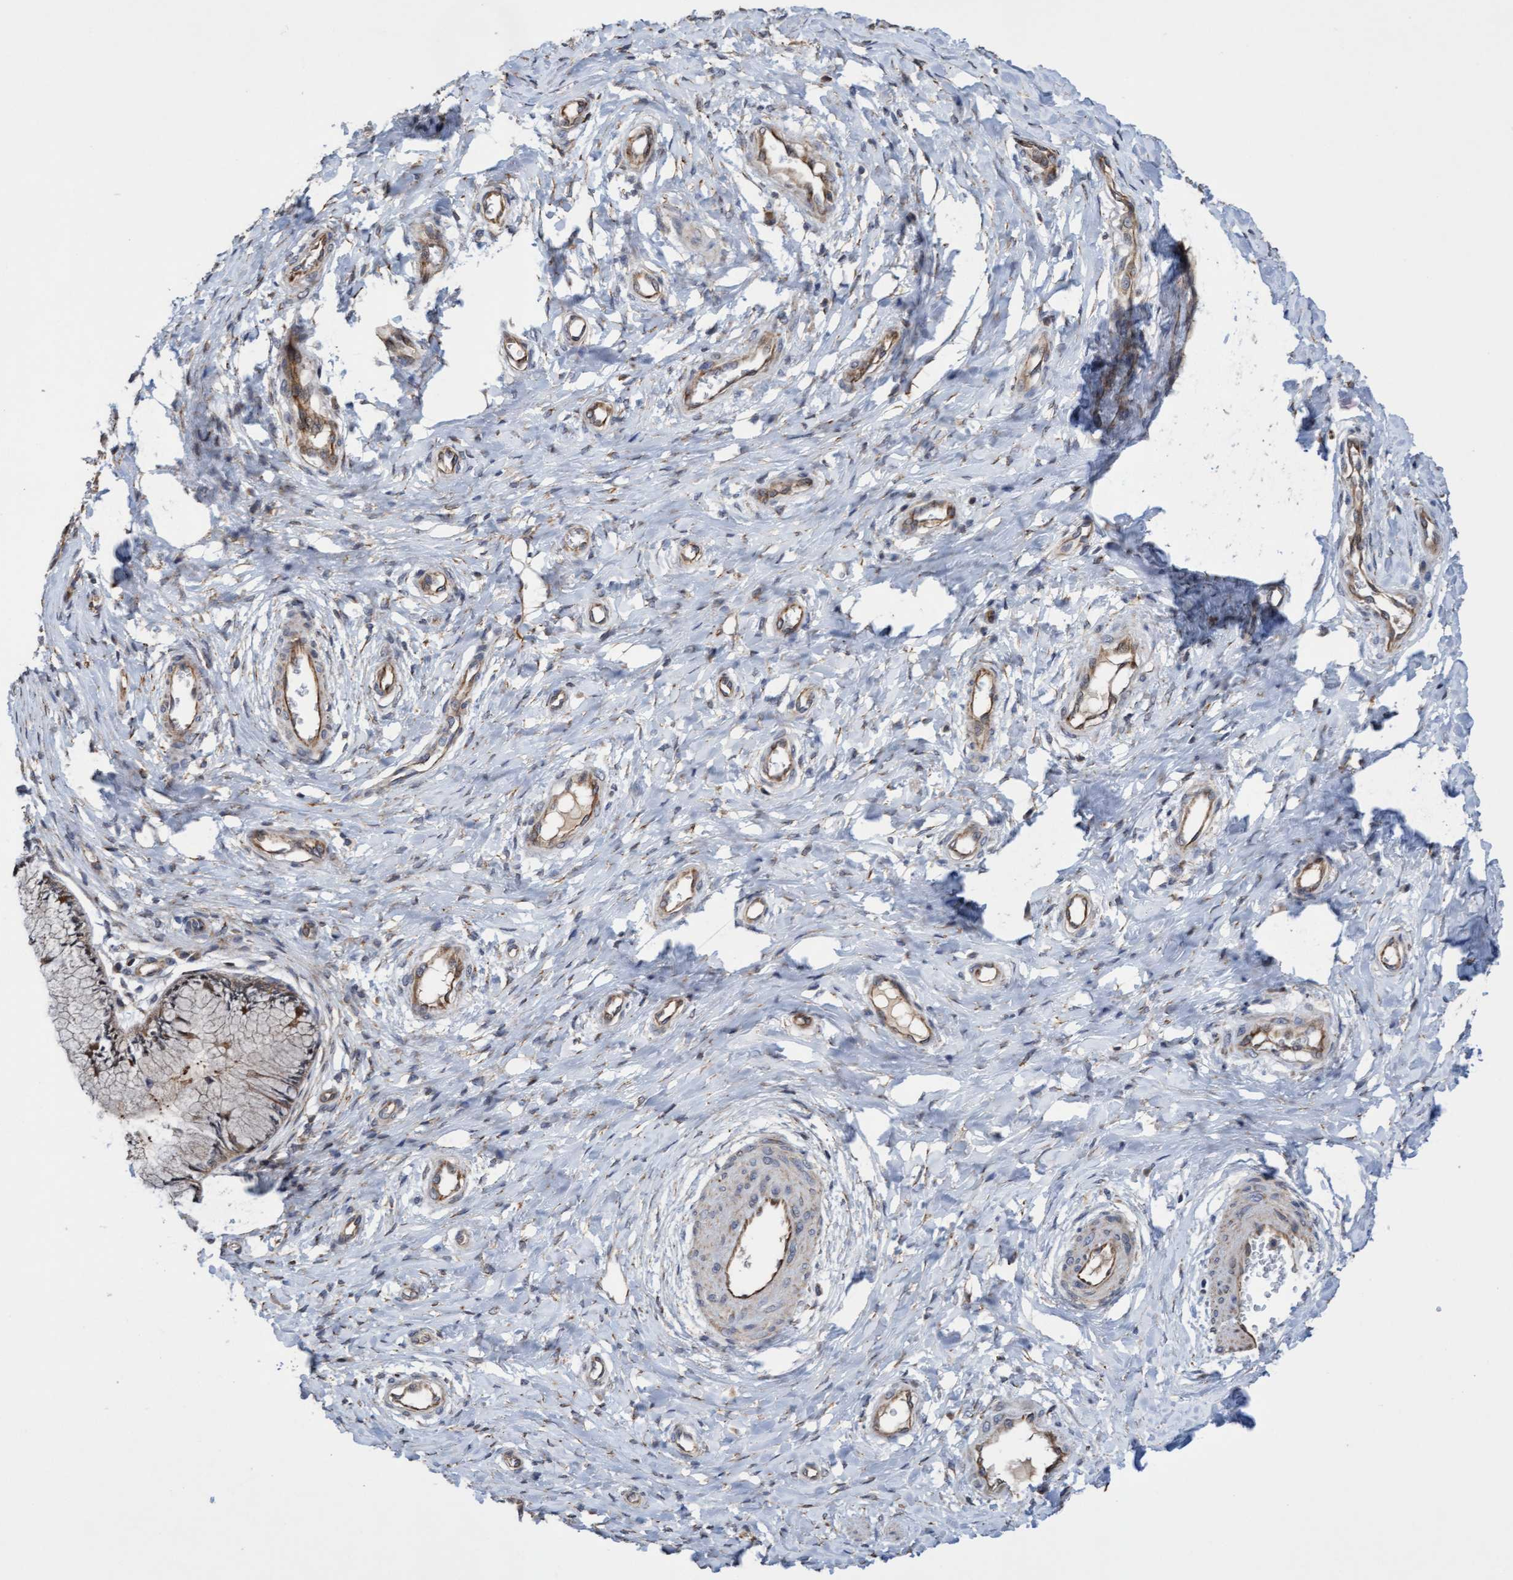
{"staining": {"intensity": "weak", "quantity": ">75%", "location": "cytoplasmic/membranous"}, "tissue": "cervix", "cell_type": "Glandular cells", "image_type": "normal", "snomed": [{"axis": "morphology", "description": "Normal tissue, NOS"}, {"axis": "topography", "description": "Cervix"}], "caption": "IHC of normal cervix exhibits low levels of weak cytoplasmic/membranous expression in about >75% of glandular cells.", "gene": "ITFG1", "patient": {"sex": "female", "age": 55}}